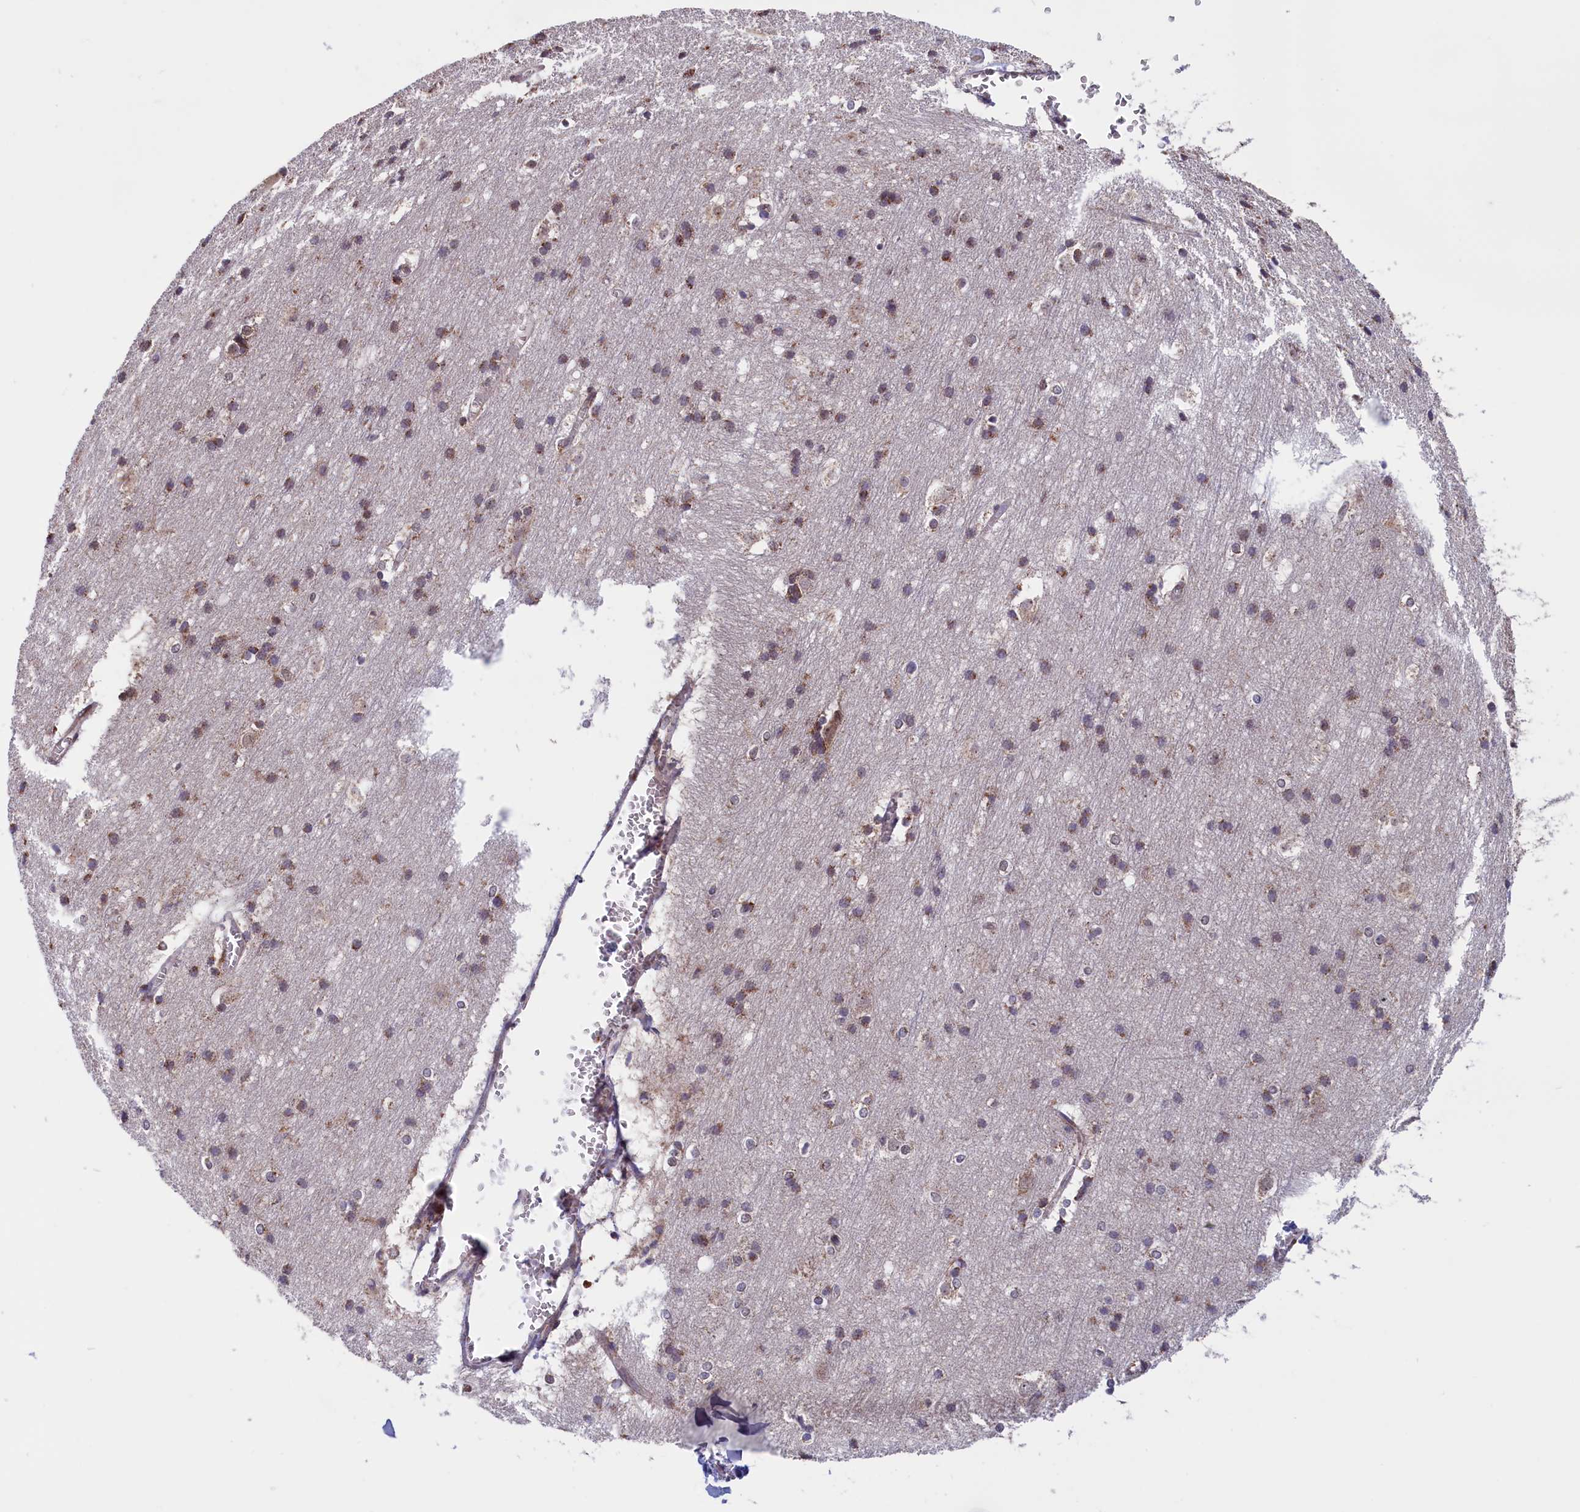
{"staining": {"intensity": "weak", "quantity": "25%-75%", "location": "cytoplasmic/membranous"}, "tissue": "cerebral cortex", "cell_type": "Endothelial cells", "image_type": "normal", "snomed": [{"axis": "morphology", "description": "Normal tissue, NOS"}, {"axis": "topography", "description": "Cerebral cortex"}], "caption": "A histopathology image showing weak cytoplasmic/membranous positivity in approximately 25%-75% of endothelial cells in unremarkable cerebral cortex, as visualized by brown immunohistochemical staining.", "gene": "TIMM44", "patient": {"sex": "male", "age": 54}}